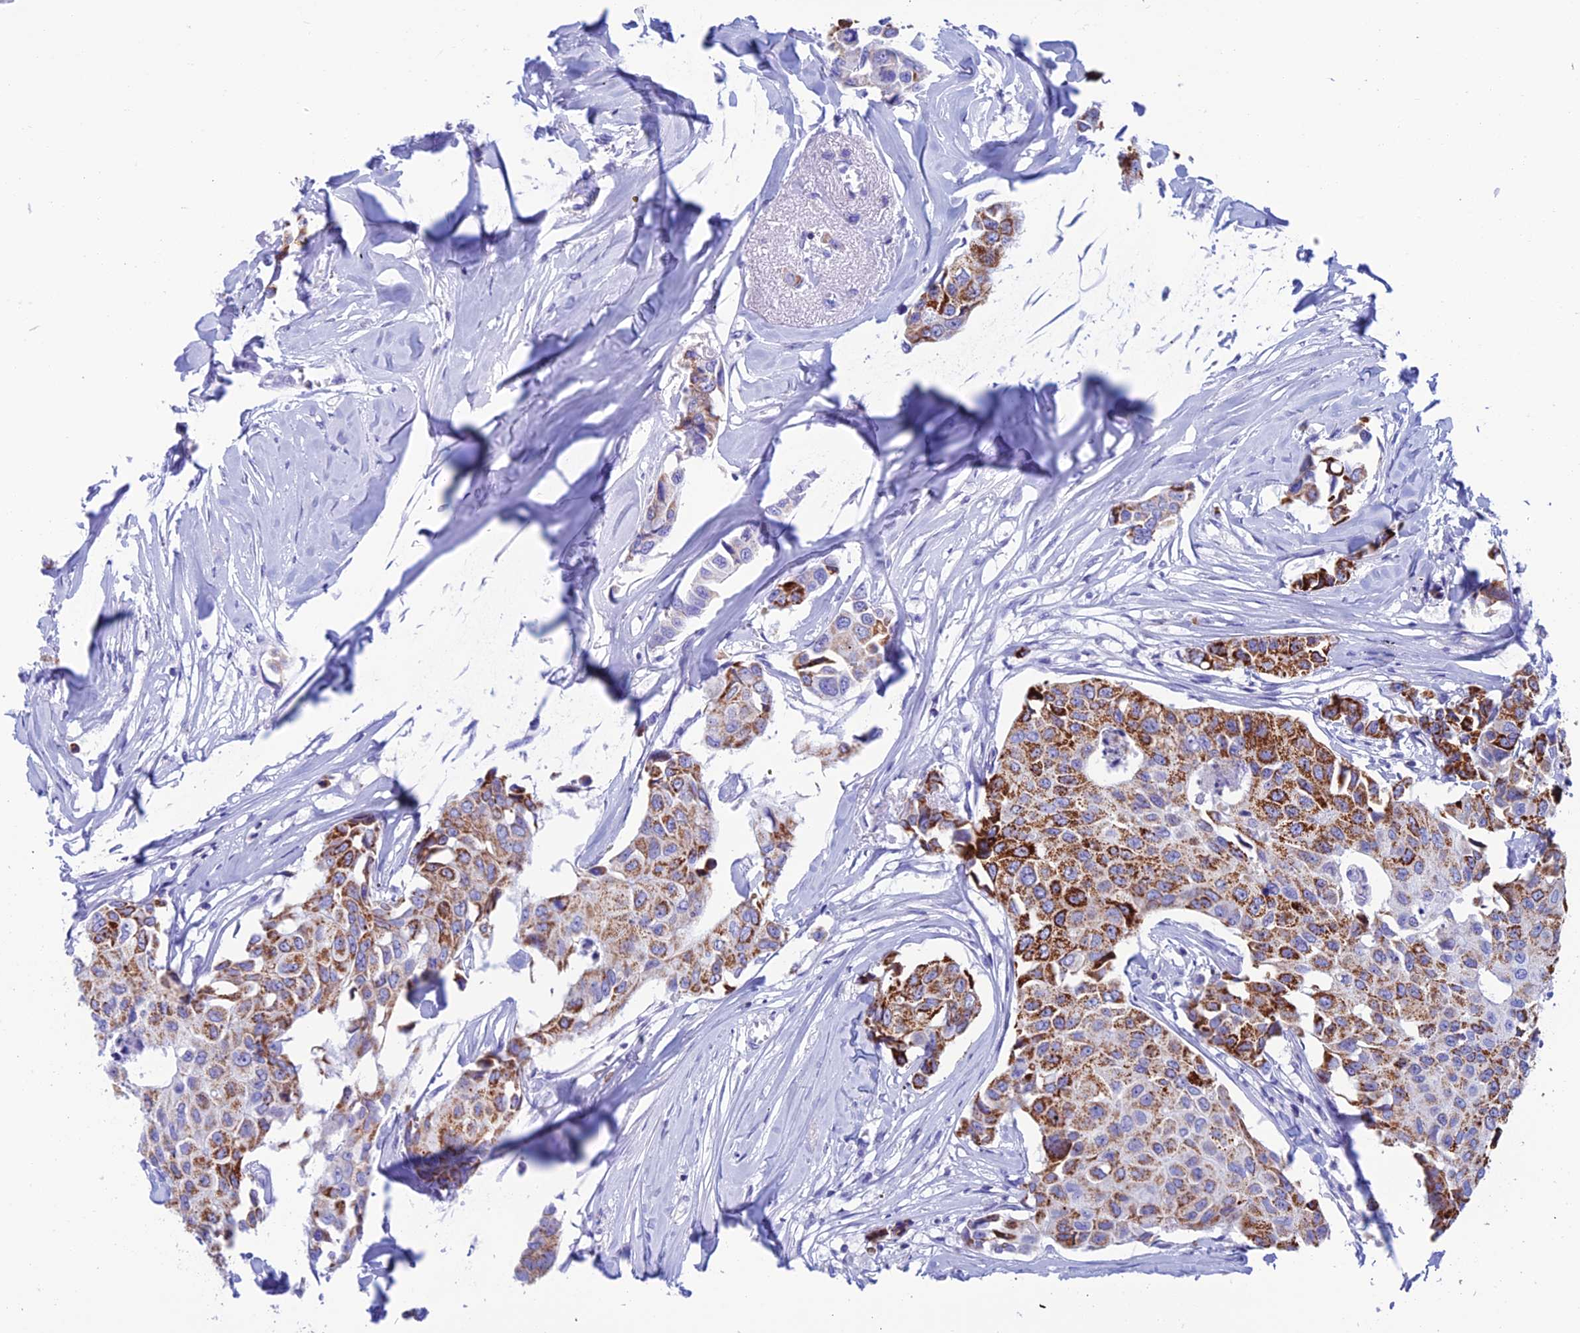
{"staining": {"intensity": "moderate", "quantity": ">75%", "location": "cytoplasmic/membranous"}, "tissue": "breast cancer", "cell_type": "Tumor cells", "image_type": "cancer", "snomed": [{"axis": "morphology", "description": "Duct carcinoma"}, {"axis": "topography", "description": "Breast"}], "caption": "A photomicrograph of human breast cancer stained for a protein shows moderate cytoplasmic/membranous brown staining in tumor cells.", "gene": "NXPE4", "patient": {"sex": "female", "age": 80}}